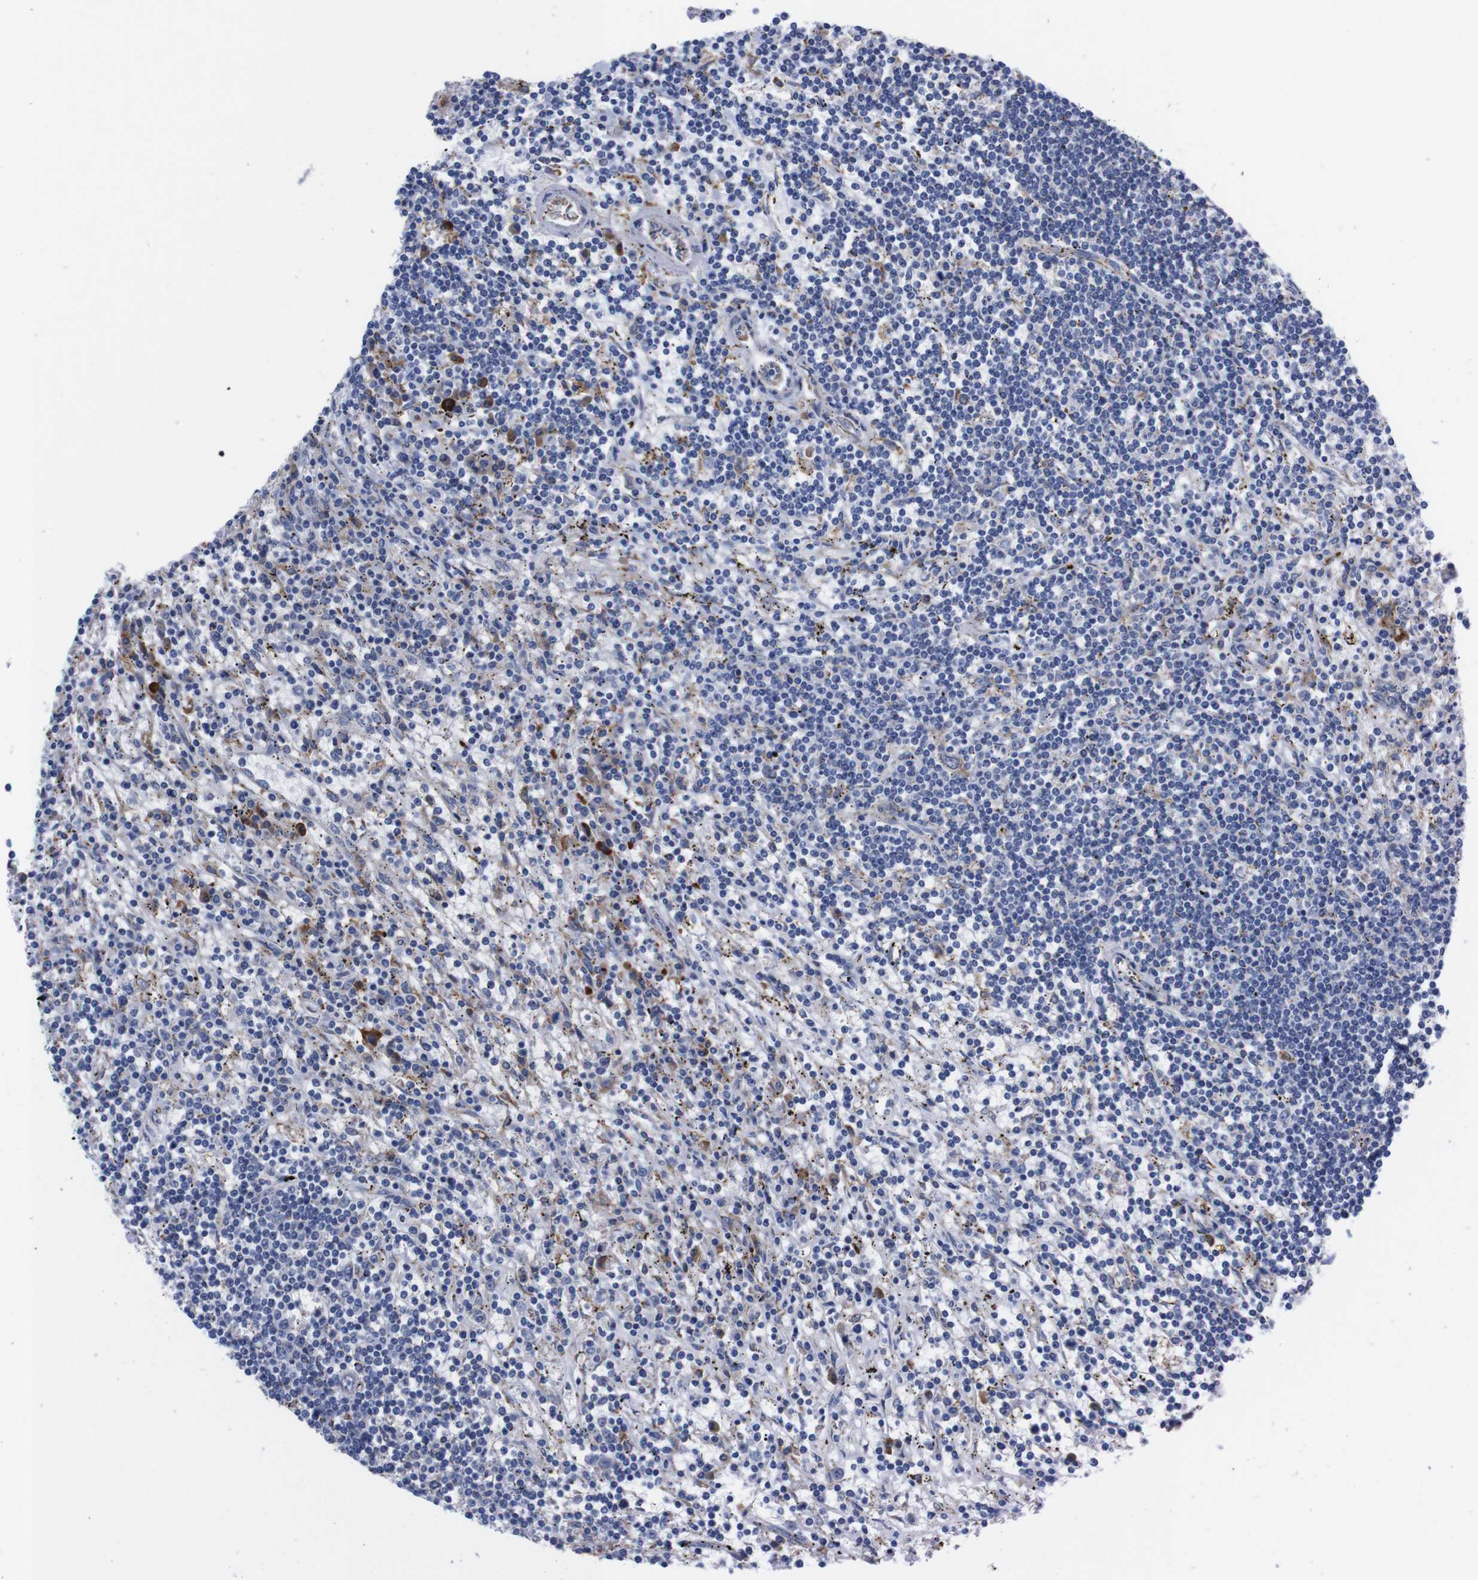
{"staining": {"intensity": "negative", "quantity": "none", "location": "none"}, "tissue": "lymphoma", "cell_type": "Tumor cells", "image_type": "cancer", "snomed": [{"axis": "morphology", "description": "Malignant lymphoma, non-Hodgkin's type, Low grade"}, {"axis": "topography", "description": "Spleen"}], "caption": "An IHC image of lymphoma is shown. There is no staining in tumor cells of lymphoma.", "gene": "NEBL", "patient": {"sex": "male", "age": 76}}